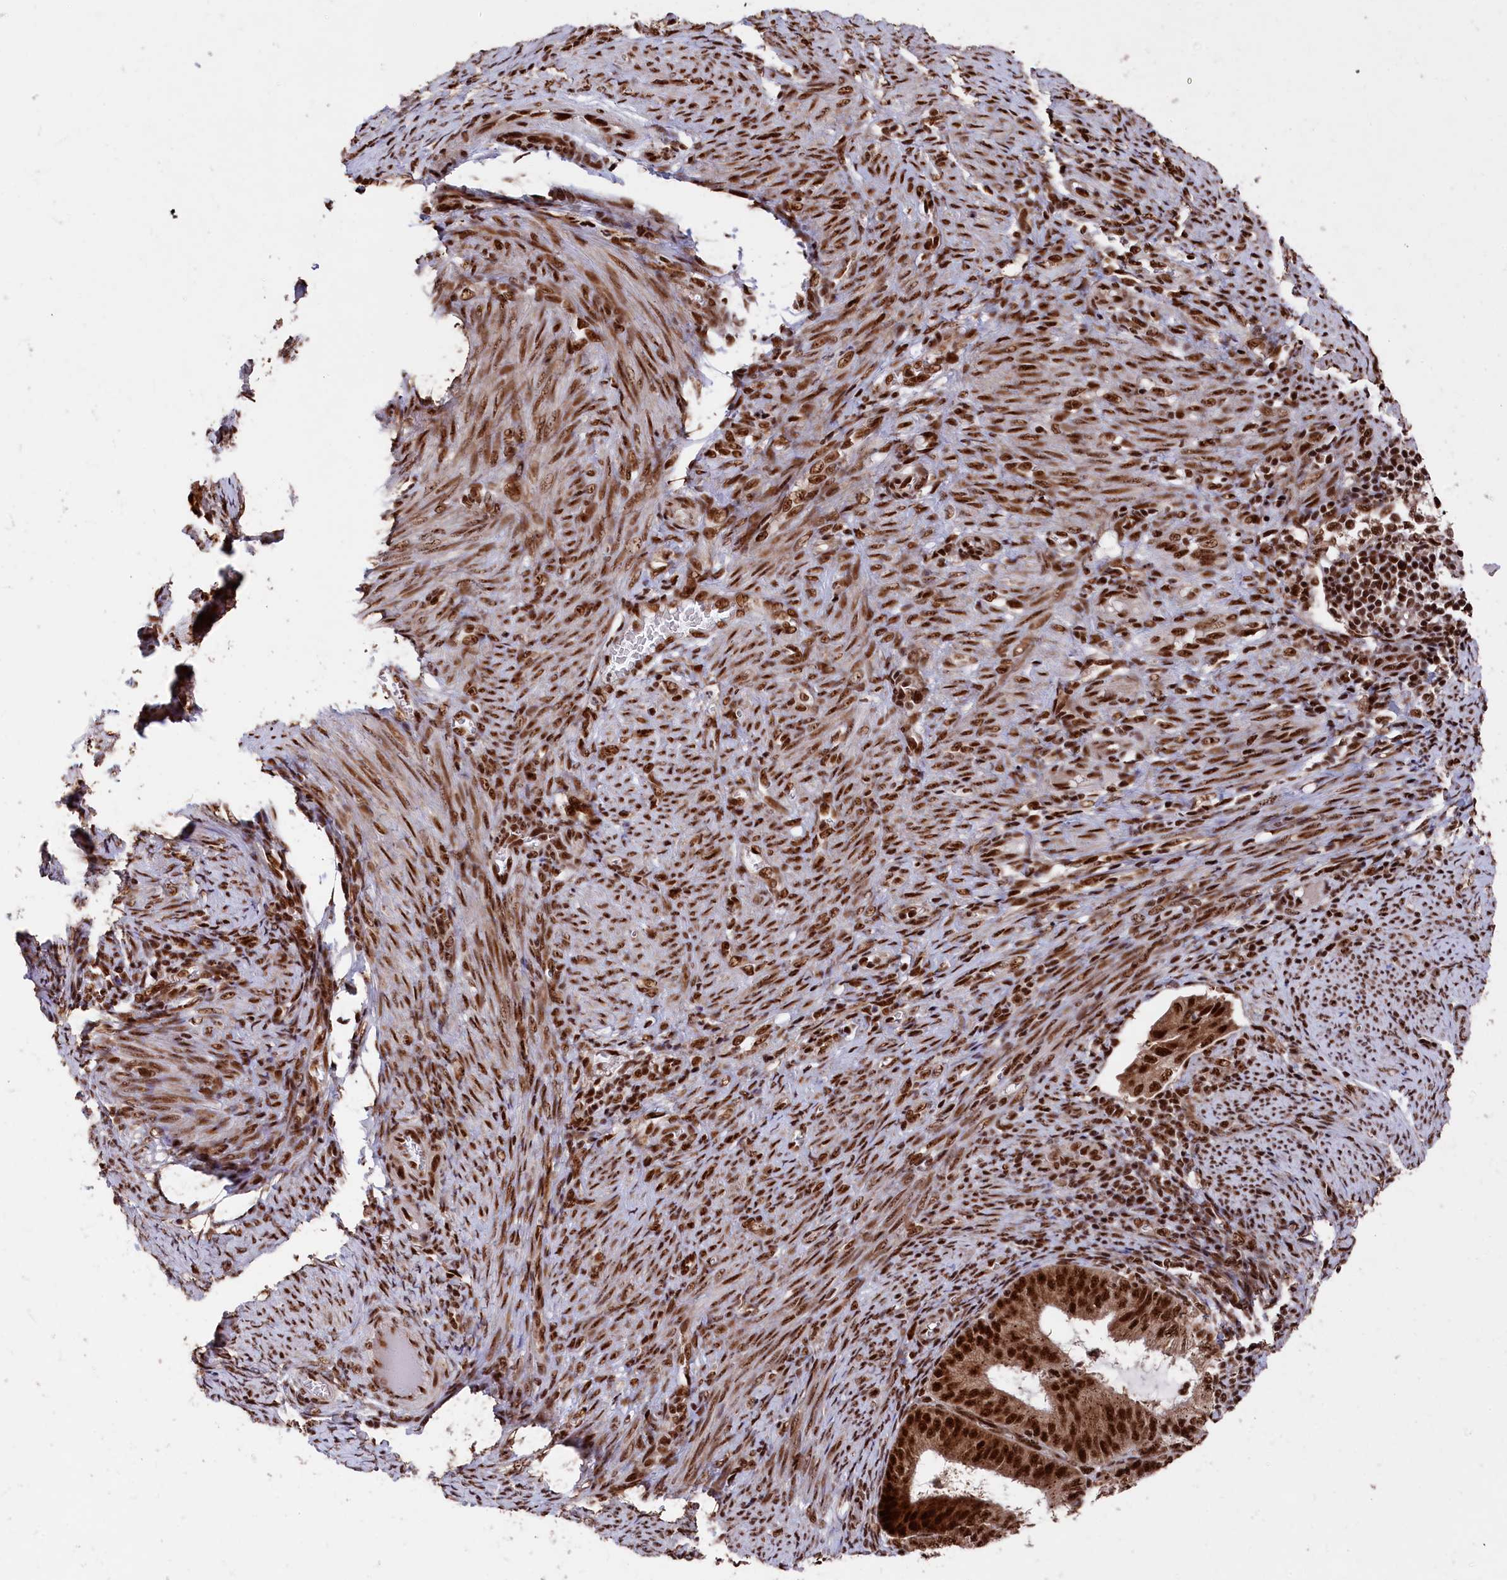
{"staining": {"intensity": "strong", "quantity": ">75%", "location": "nuclear"}, "tissue": "endometrial cancer", "cell_type": "Tumor cells", "image_type": "cancer", "snomed": [{"axis": "morphology", "description": "Adenocarcinoma, NOS"}, {"axis": "topography", "description": "Endometrium"}], "caption": "IHC (DAB) staining of human adenocarcinoma (endometrial) exhibits strong nuclear protein positivity in about >75% of tumor cells.", "gene": "PRPF31", "patient": {"sex": "female", "age": 51}}